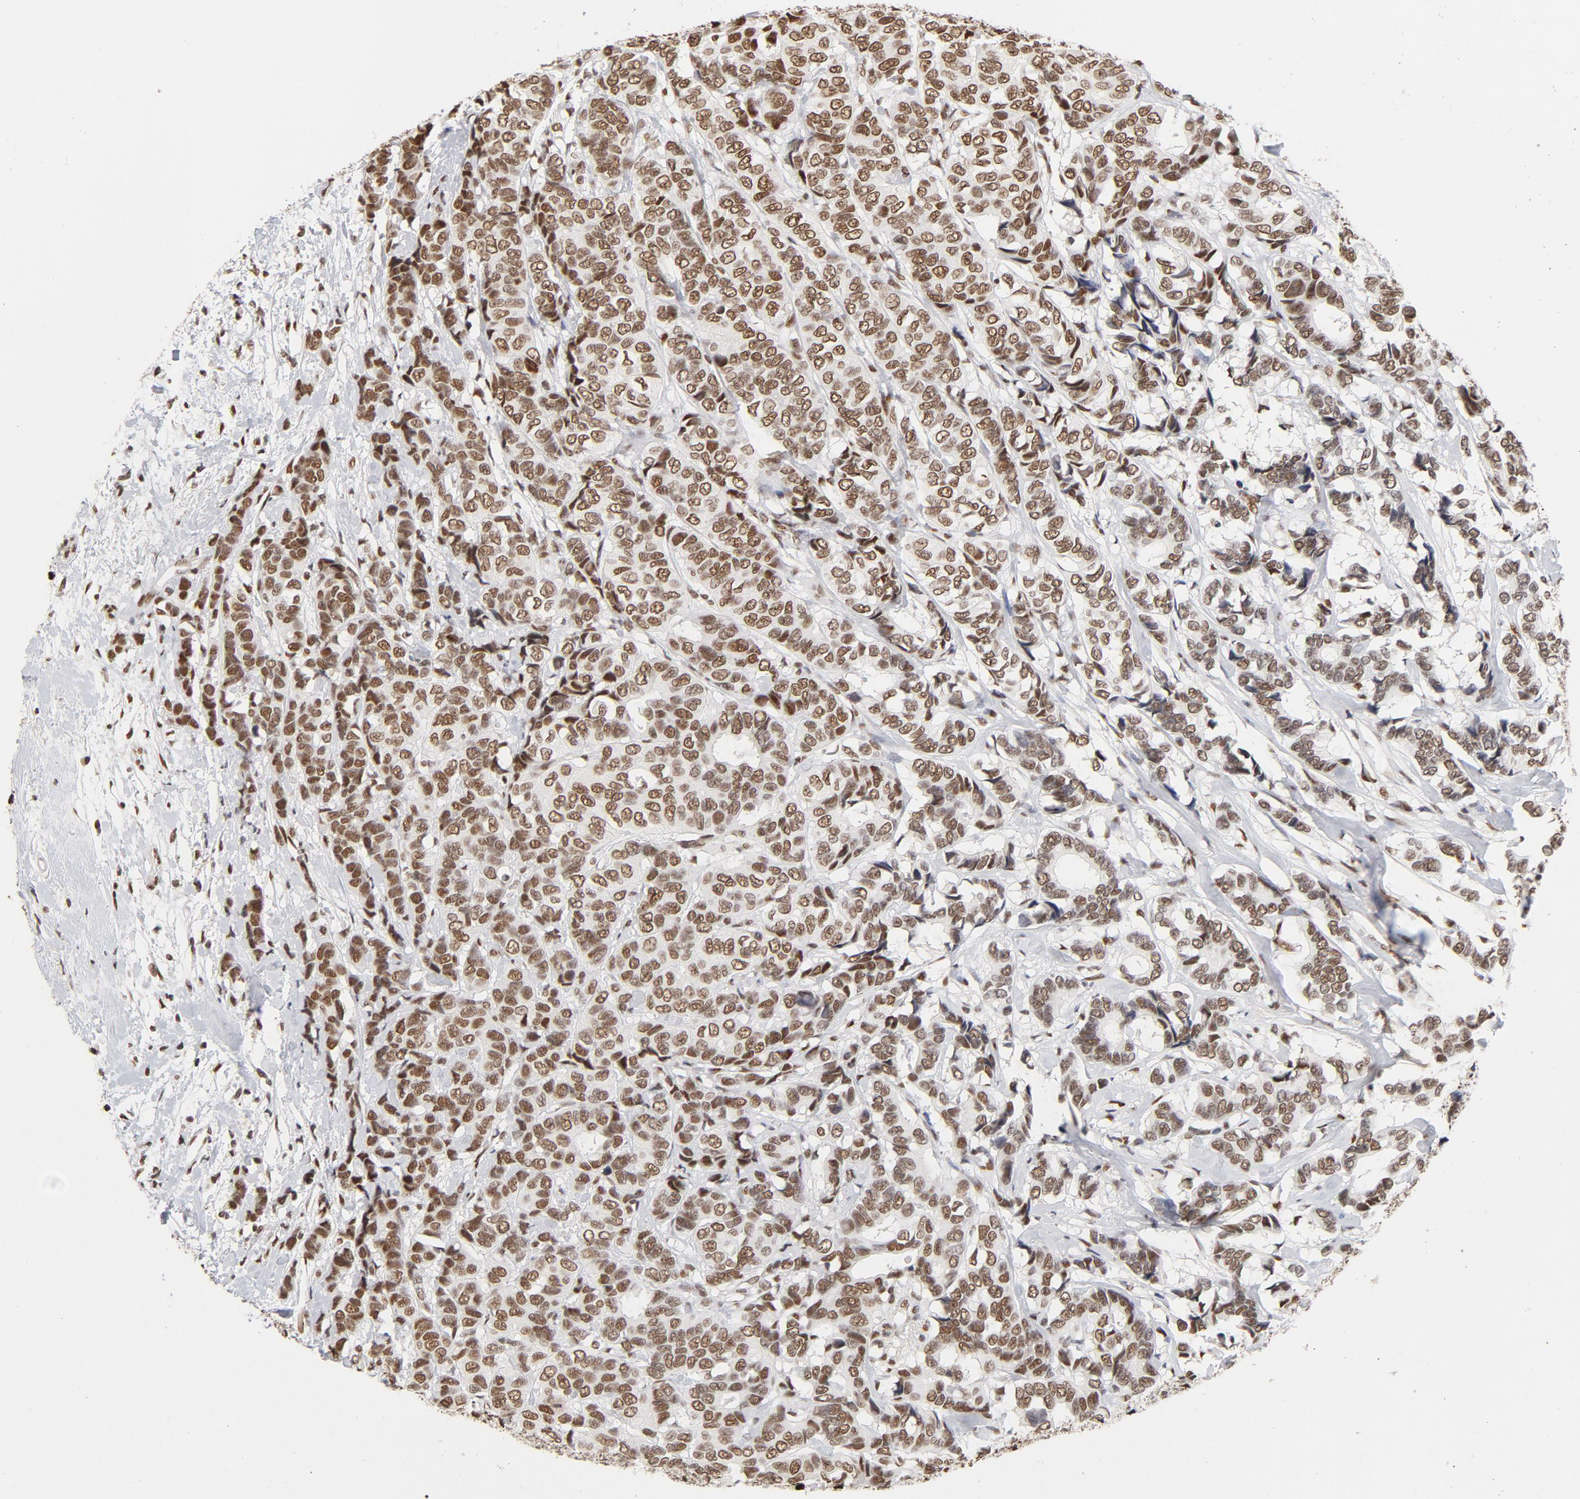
{"staining": {"intensity": "moderate", "quantity": ">75%", "location": "nuclear"}, "tissue": "breast cancer", "cell_type": "Tumor cells", "image_type": "cancer", "snomed": [{"axis": "morphology", "description": "Duct carcinoma"}, {"axis": "topography", "description": "Breast"}], "caption": "Breast cancer stained for a protein (brown) displays moderate nuclear positive positivity in approximately >75% of tumor cells.", "gene": "TP53BP1", "patient": {"sex": "female", "age": 87}}